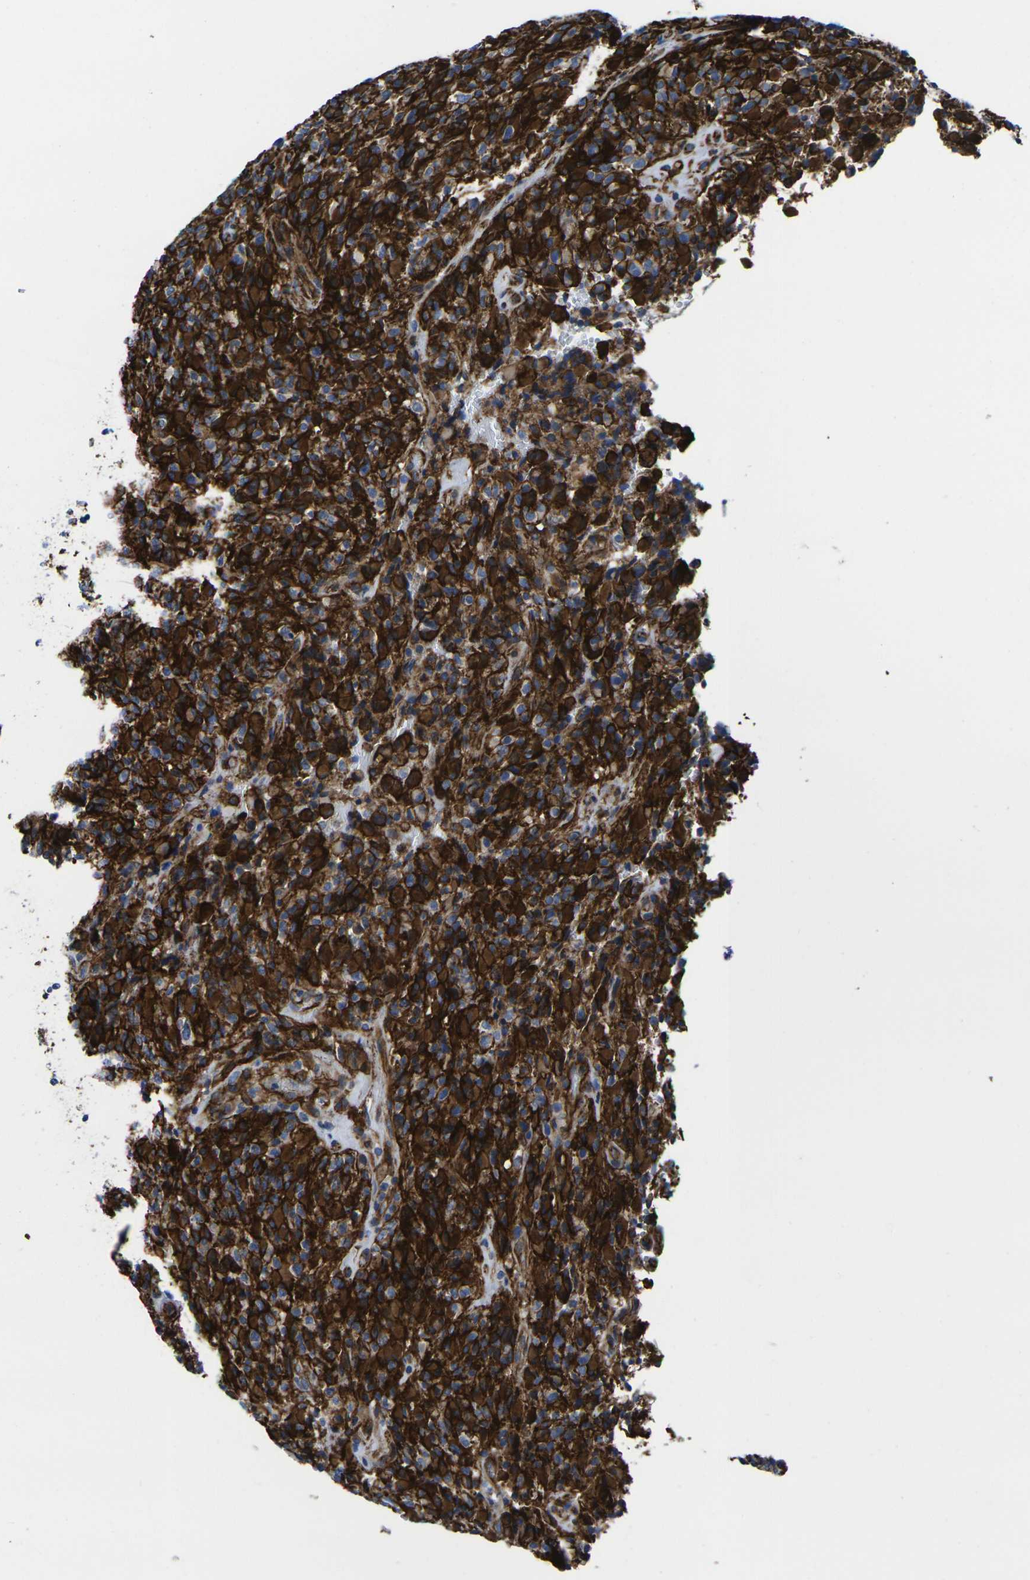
{"staining": {"intensity": "strong", "quantity": ">75%", "location": "cytoplasmic/membranous"}, "tissue": "glioma", "cell_type": "Tumor cells", "image_type": "cancer", "snomed": [{"axis": "morphology", "description": "Glioma, malignant, High grade"}, {"axis": "topography", "description": "Brain"}], "caption": "High-grade glioma (malignant) tissue displays strong cytoplasmic/membranous expression in about >75% of tumor cells", "gene": "NUMB", "patient": {"sex": "male", "age": 71}}